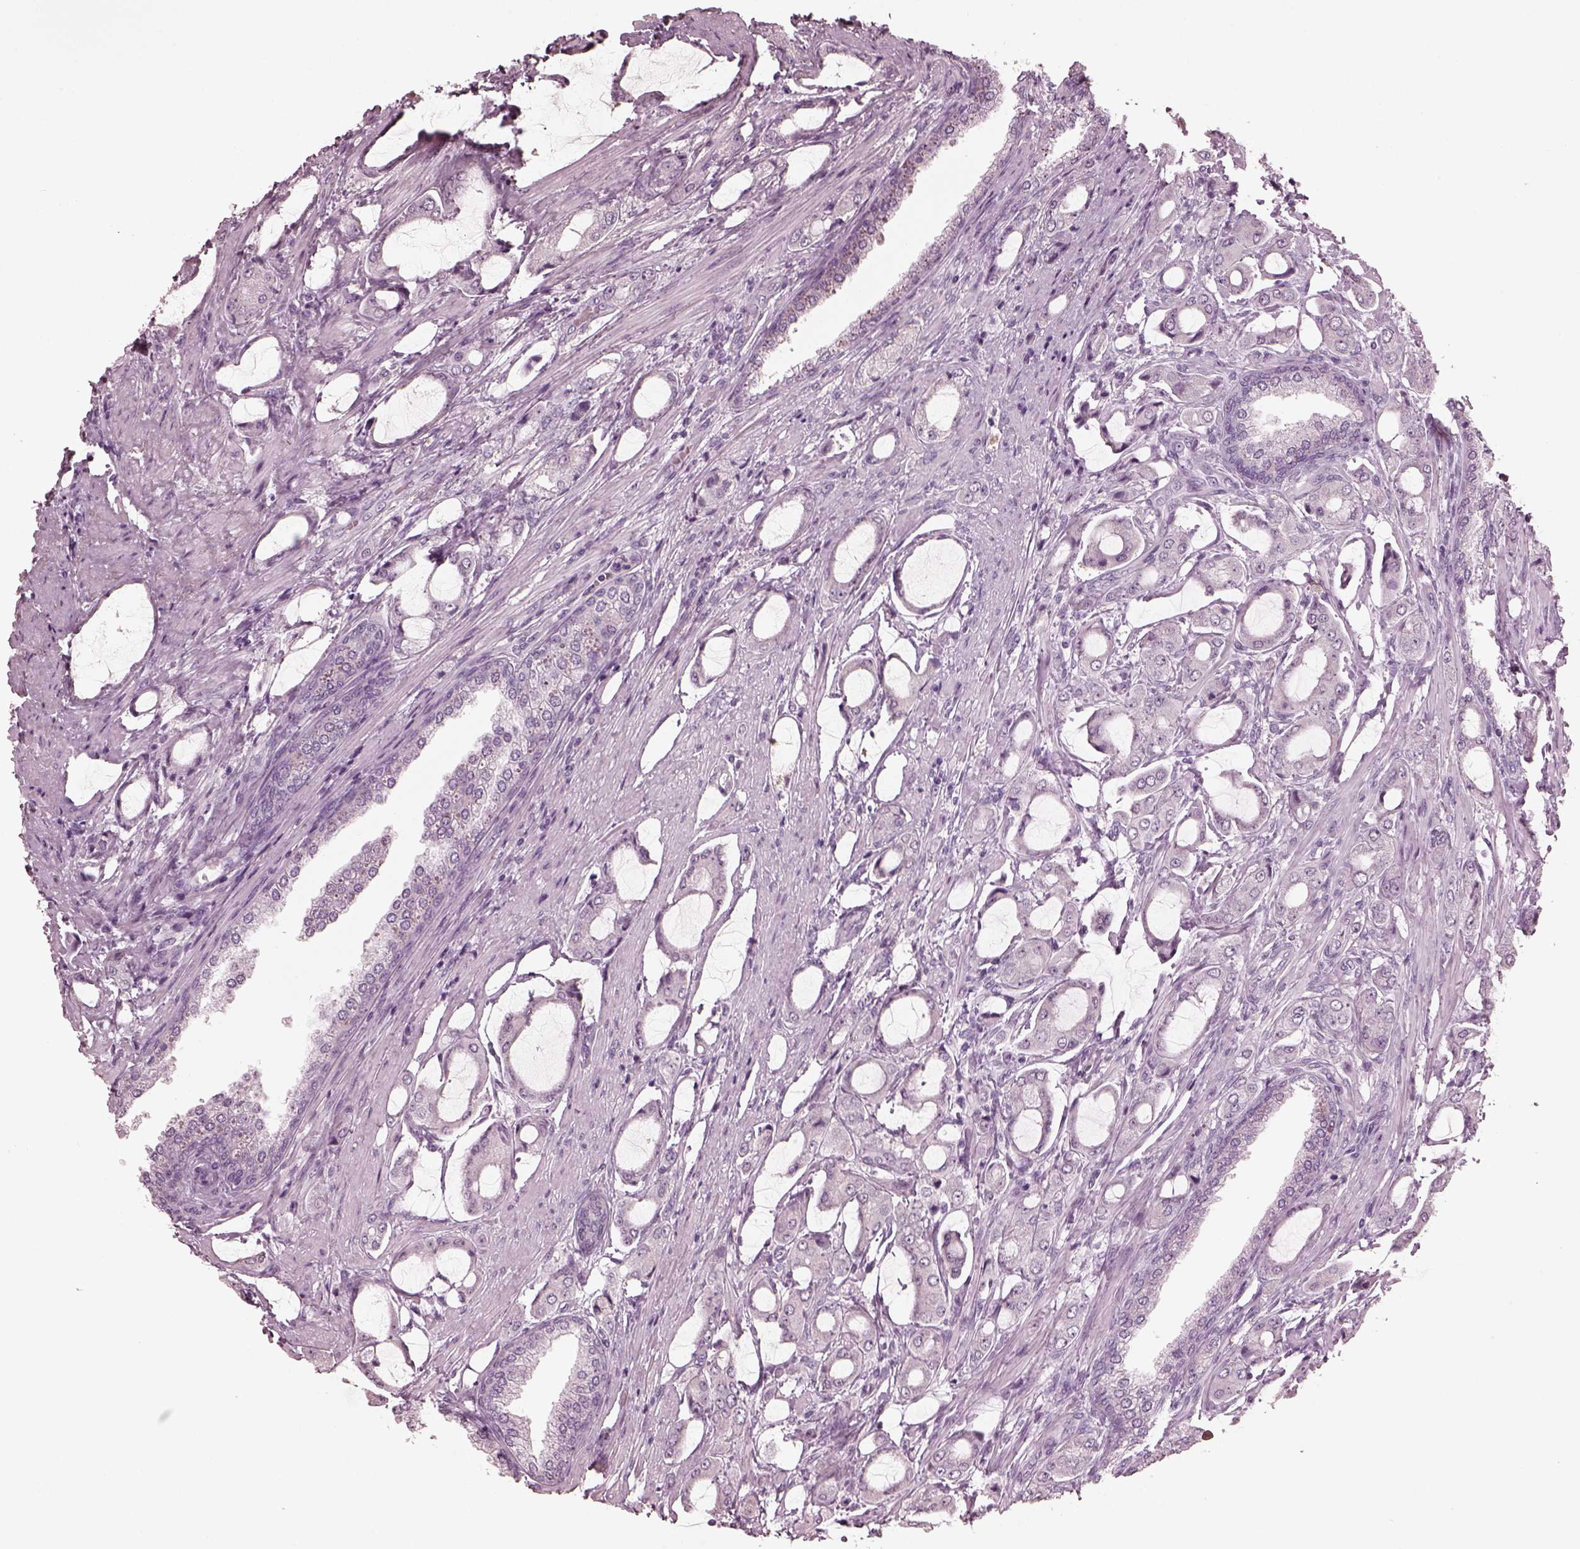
{"staining": {"intensity": "negative", "quantity": "none", "location": "none"}, "tissue": "prostate cancer", "cell_type": "Tumor cells", "image_type": "cancer", "snomed": [{"axis": "morphology", "description": "Adenocarcinoma, NOS"}, {"axis": "topography", "description": "Prostate"}], "caption": "An immunohistochemistry image of prostate cancer (adenocarcinoma) is shown. There is no staining in tumor cells of prostate cancer (adenocarcinoma).", "gene": "C2orf81", "patient": {"sex": "male", "age": 63}}